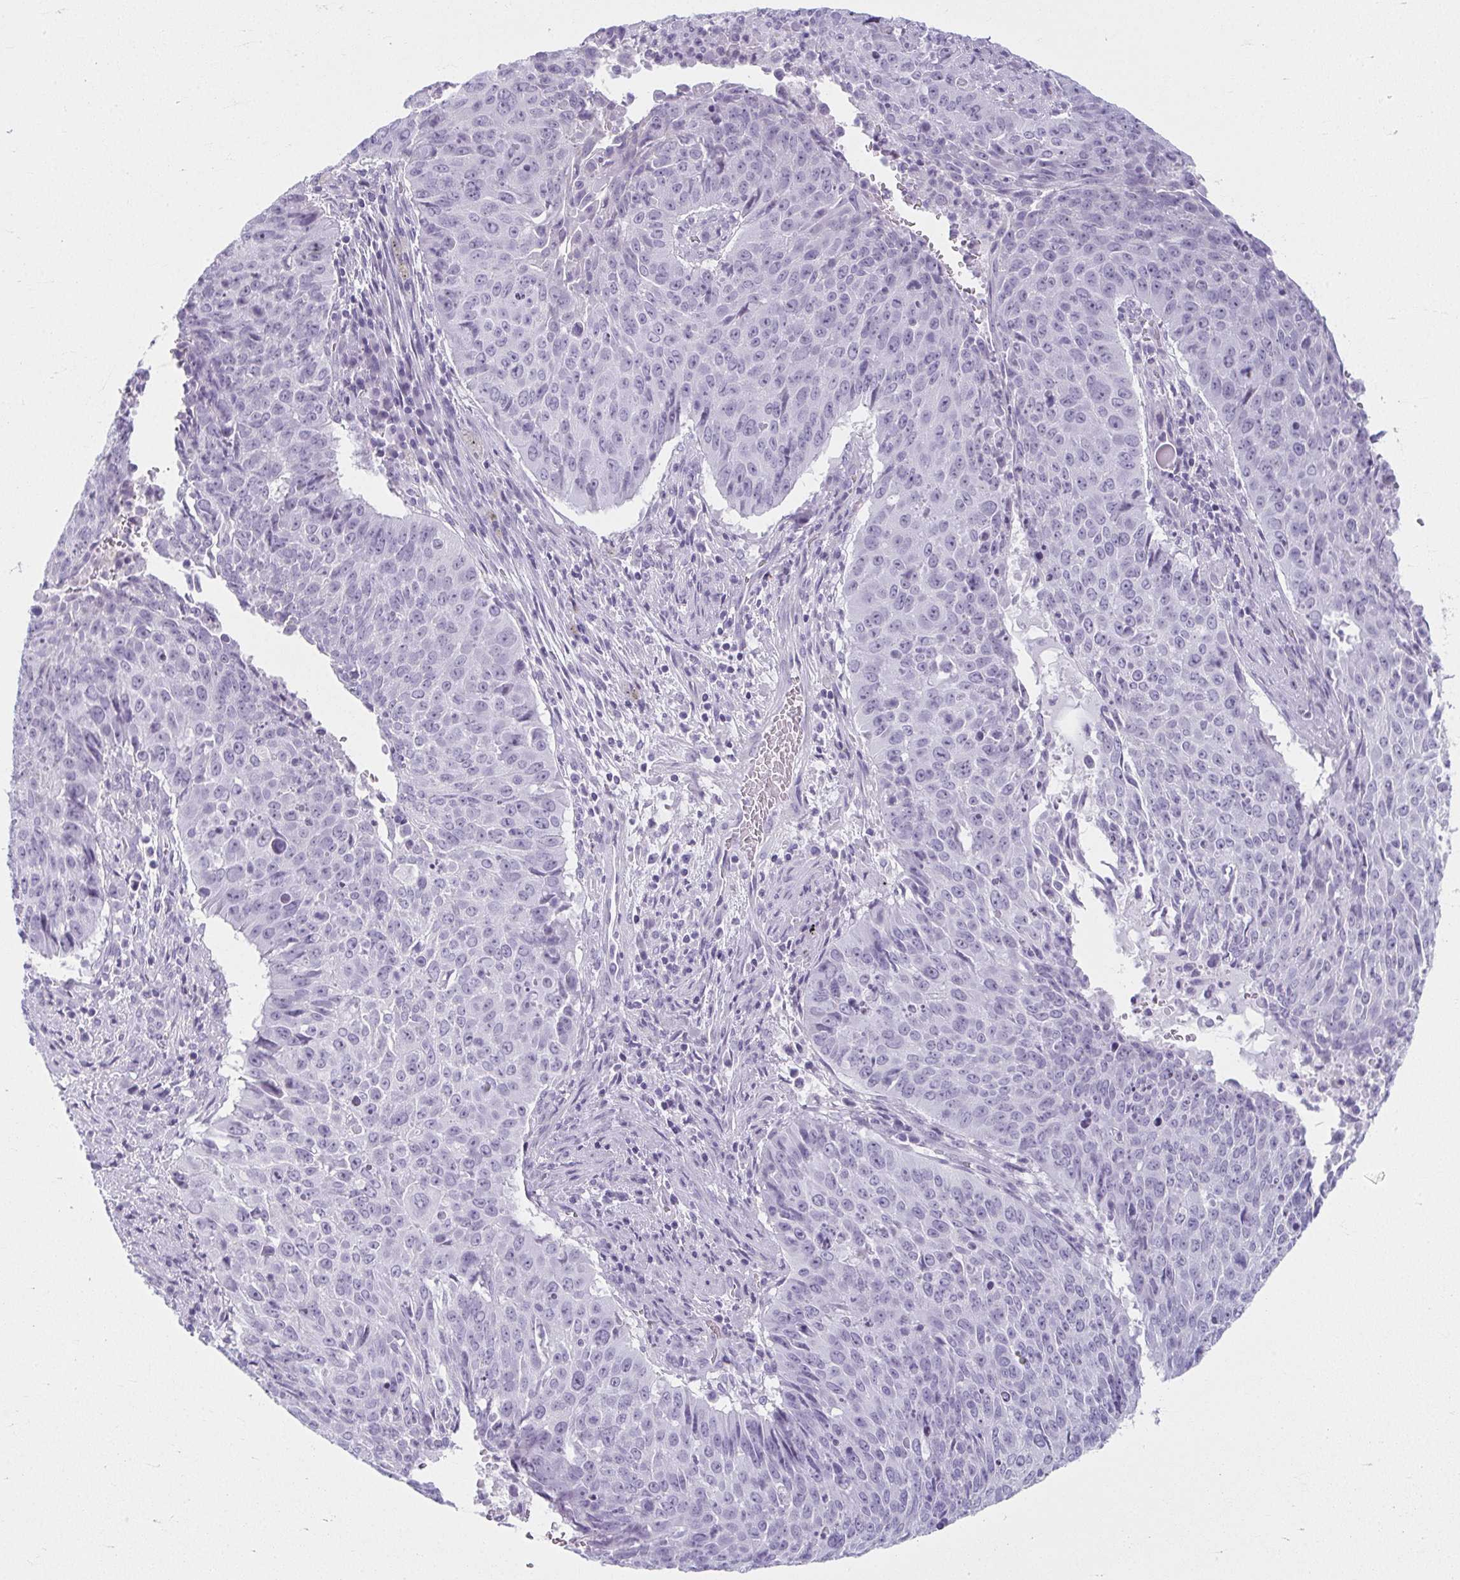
{"staining": {"intensity": "negative", "quantity": "none", "location": "none"}, "tissue": "lung cancer", "cell_type": "Tumor cells", "image_type": "cancer", "snomed": [{"axis": "morphology", "description": "Normal tissue, NOS"}, {"axis": "morphology", "description": "Squamous cell carcinoma, NOS"}, {"axis": "topography", "description": "Bronchus"}, {"axis": "topography", "description": "Lung"}], "caption": "This is an IHC micrograph of human lung cancer. There is no expression in tumor cells.", "gene": "MOBP", "patient": {"sex": "male", "age": 64}}